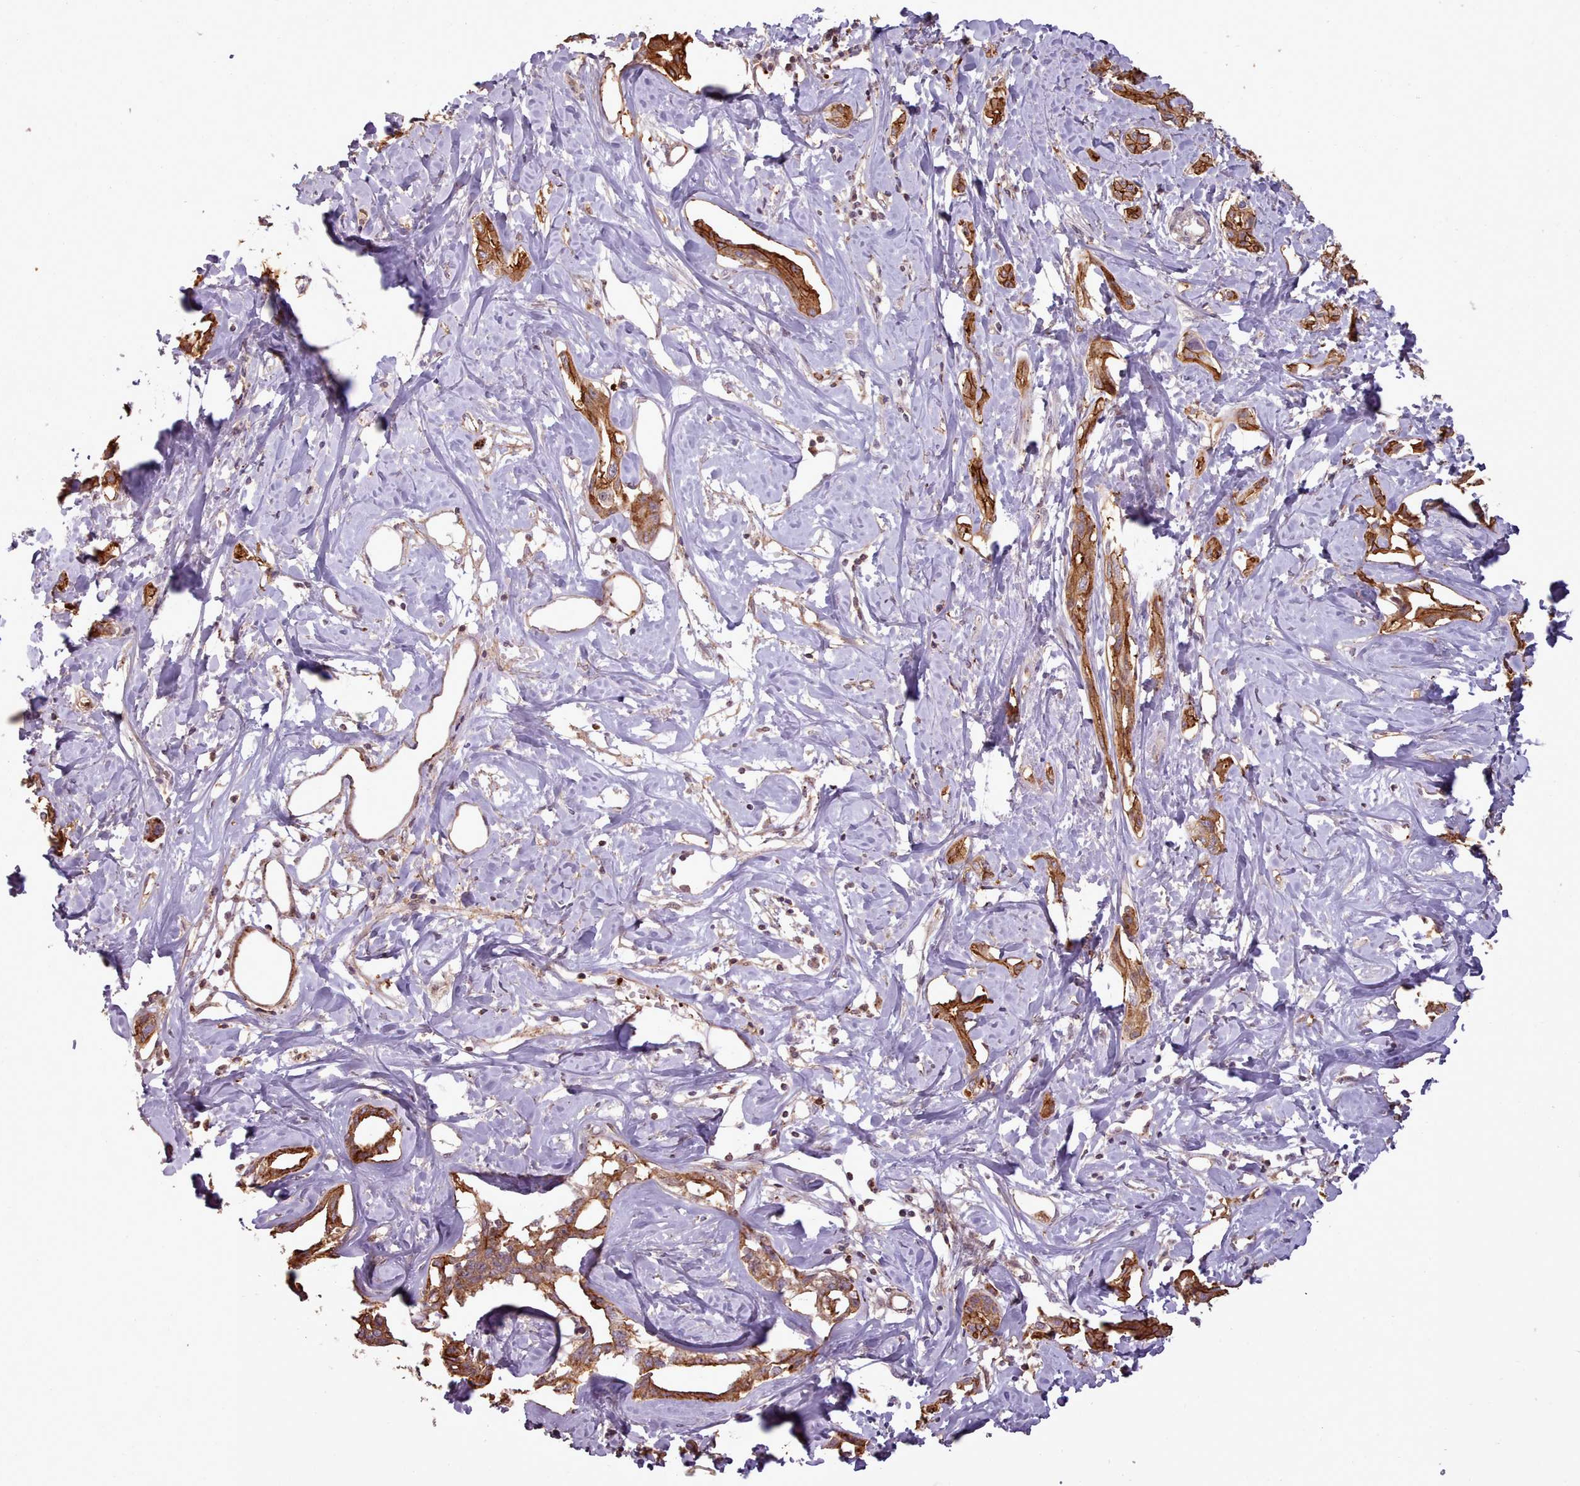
{"staining": {"intensity": "moderate", "quantity": ">75%", "location": "cytoplasmic/membranous"}, "tissue": "liver cancer", "cell_type": "Tumor cells", "image_type": "cancer", "snomed": [{"axis": "morphology", "description": "Cholangiocarcinoma"}, {"axis": "topography", "description": "Liver"}], "caption": "DAB (3,3'-diaminobenzidine) immunohistochemical staining of human liver cancer (cholangiocarcinoma) demonstrates moderate cytoplasmic/membranous protein expression in approximately >75% of tumor cells.", "gene": "ZMYM4", "patient": {"sex": "male", "age": 59}}